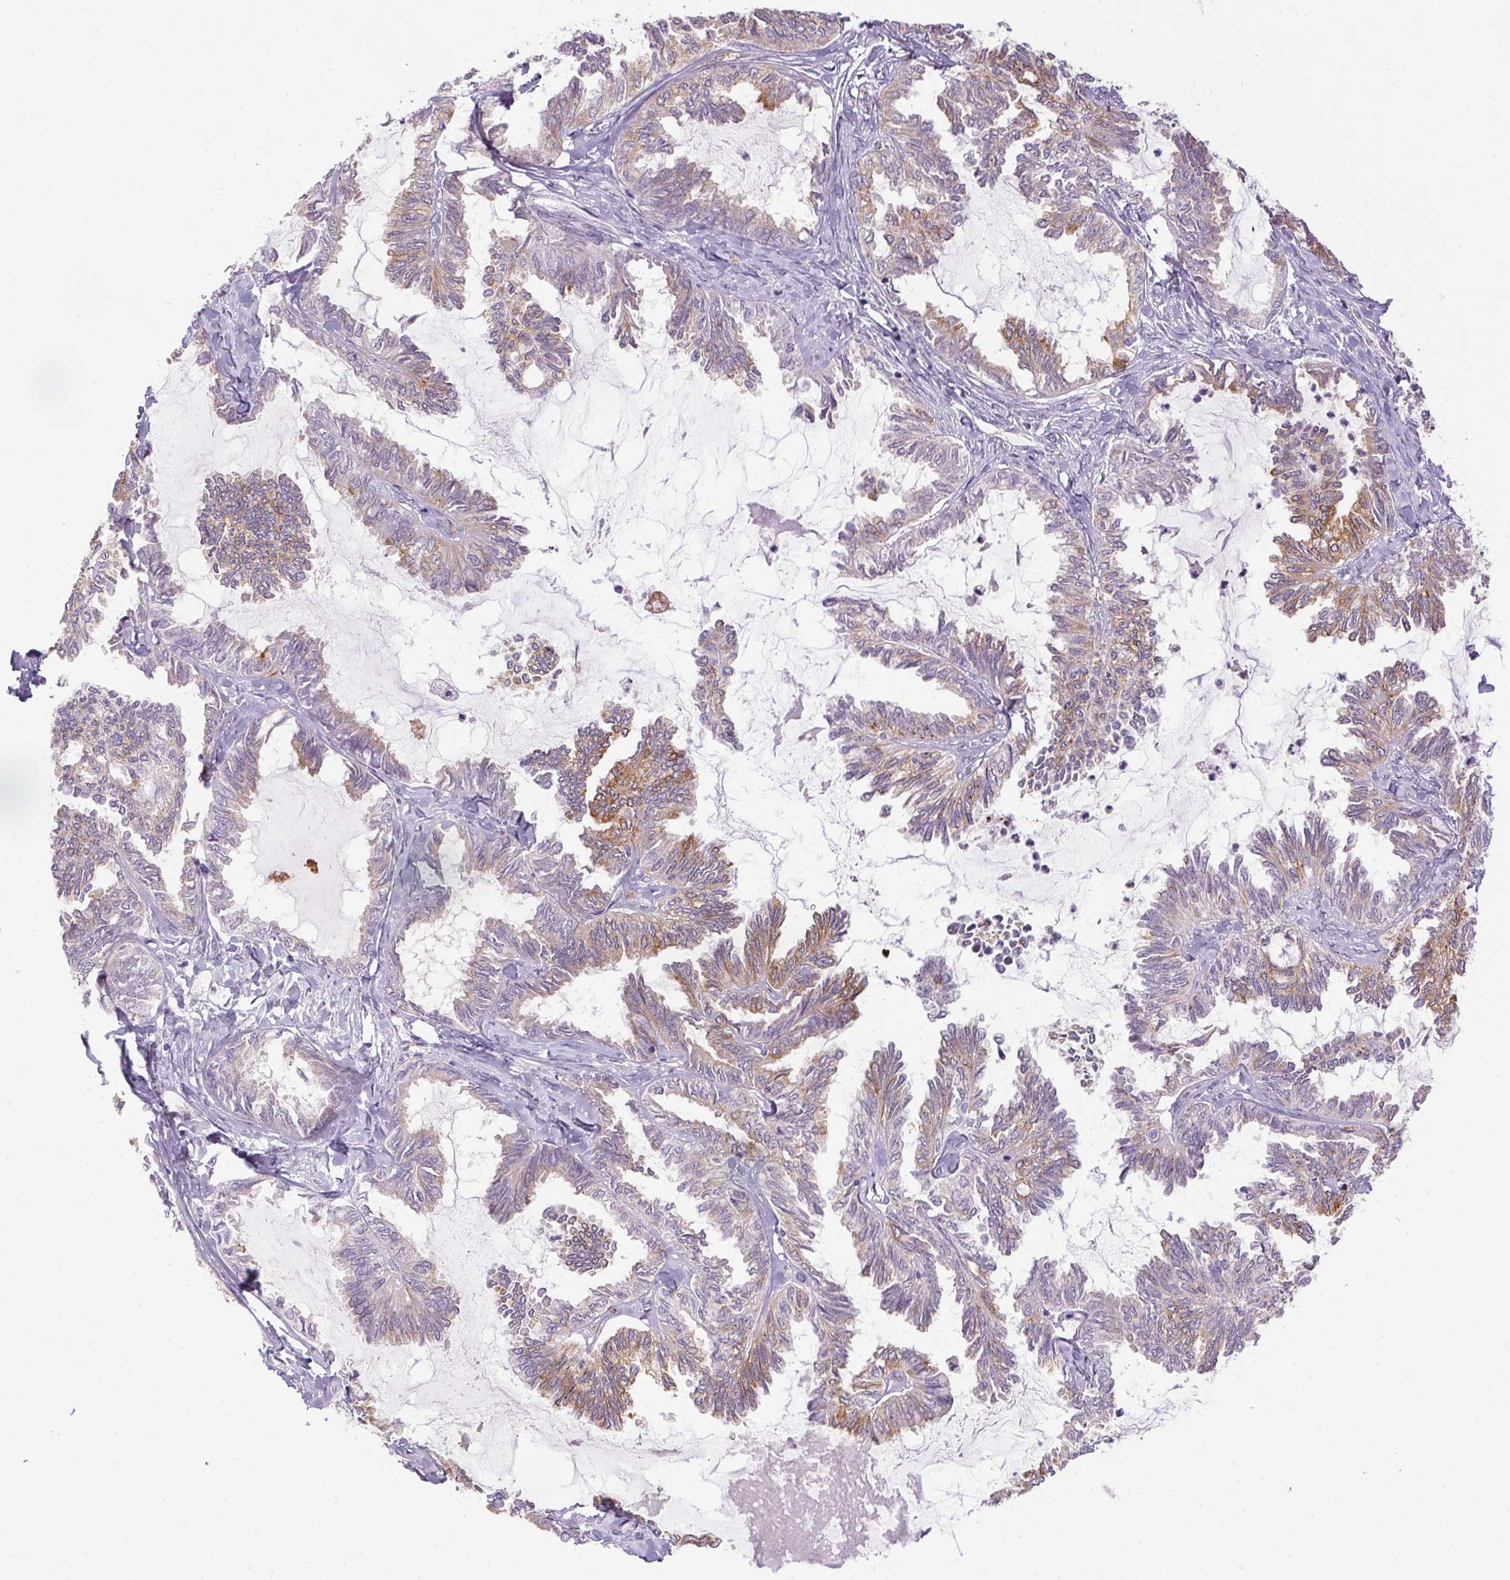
{"staining": {"intensity": "weak", "quantity": "25%-75%", "location": "cytoplasmic/membranous"}, "tissue": "ovarian cancer", "cell_type": "Tumor cells", "image_type": "cancer", "snomed": [{"axis": "morphology", "description": "Carcinoma, endometroid"}, {"axis": "topography", "description": "Ovary"}], "caption": "IHC staining of ovarian cancer (endometroid carcinoma), which reveals low levels of weak cytoplasmic/membranous expression in approximately 25%-75% of tumor cells indicating weak cytoplasmic/membranous protein staining. The staining was performed using DAB (3,3'-diaminobenzidine) (brown) for protein detection and nuclei were counterstained in hematoxylin (blue).", "gene": "LRRTM1", "patient": {"sex": "female", "age": 70}}